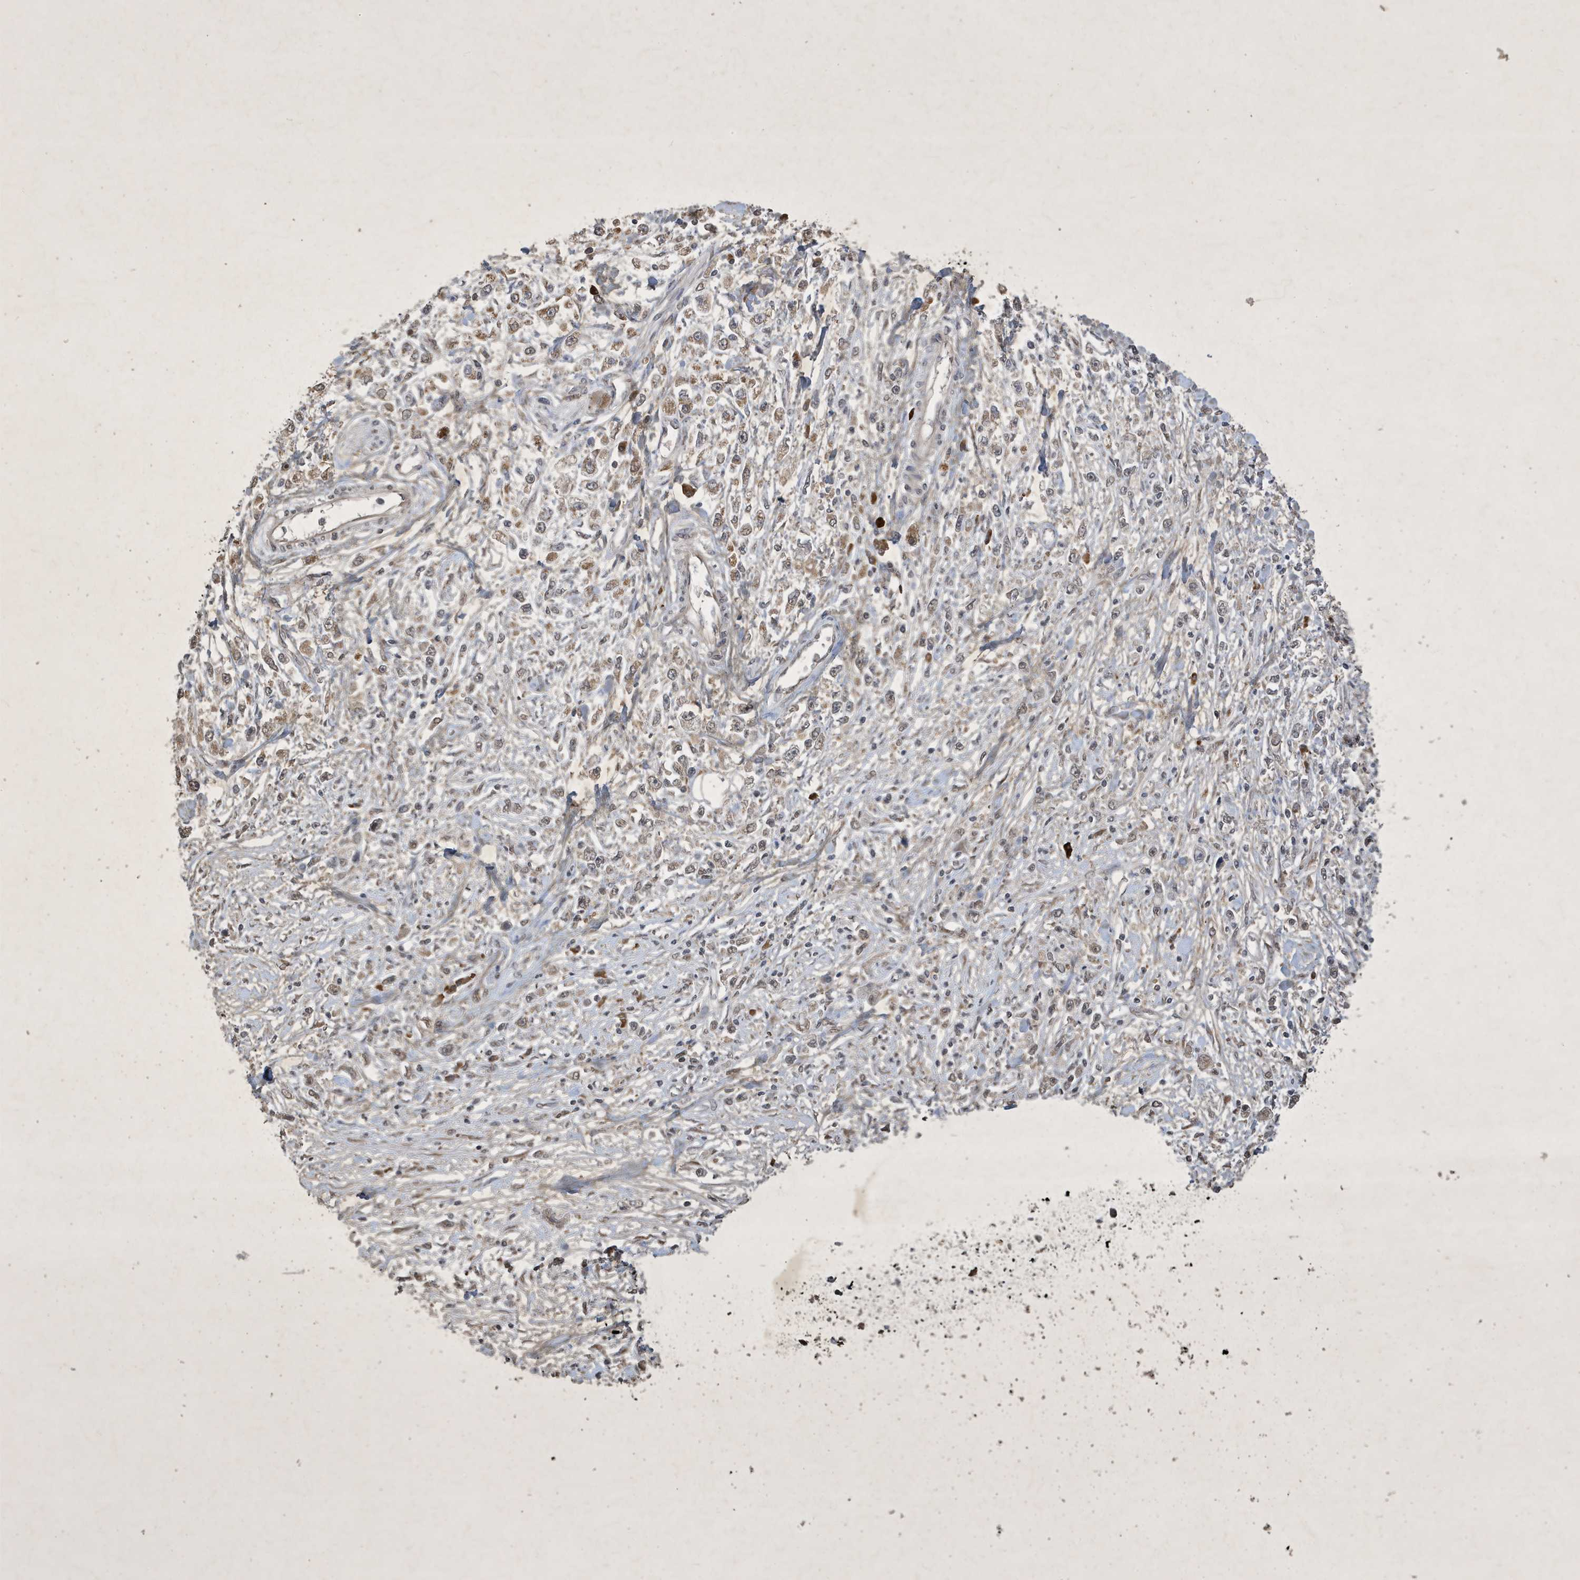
{"staining": {"intensity": "weak", "quantity": "<25%", "location": "cytoplasmic/membranous,nuclear"}, "tissue": "stomach cancer", "cell_type": "Tumor cells", "image_type": "cancer", "snomed": [{"axis": "morphology", "description": "Adenocarcinoma, NOS"}, {"axis": "topography", "description": "Stomach"}], "caption": "Tumor cells show no significant positivity in stomach cancer. (DAB IHC visualized using brightfield microscopy, high magnification).", "gene": "STX10", "patient": {"sex": "female", "age": 59}}